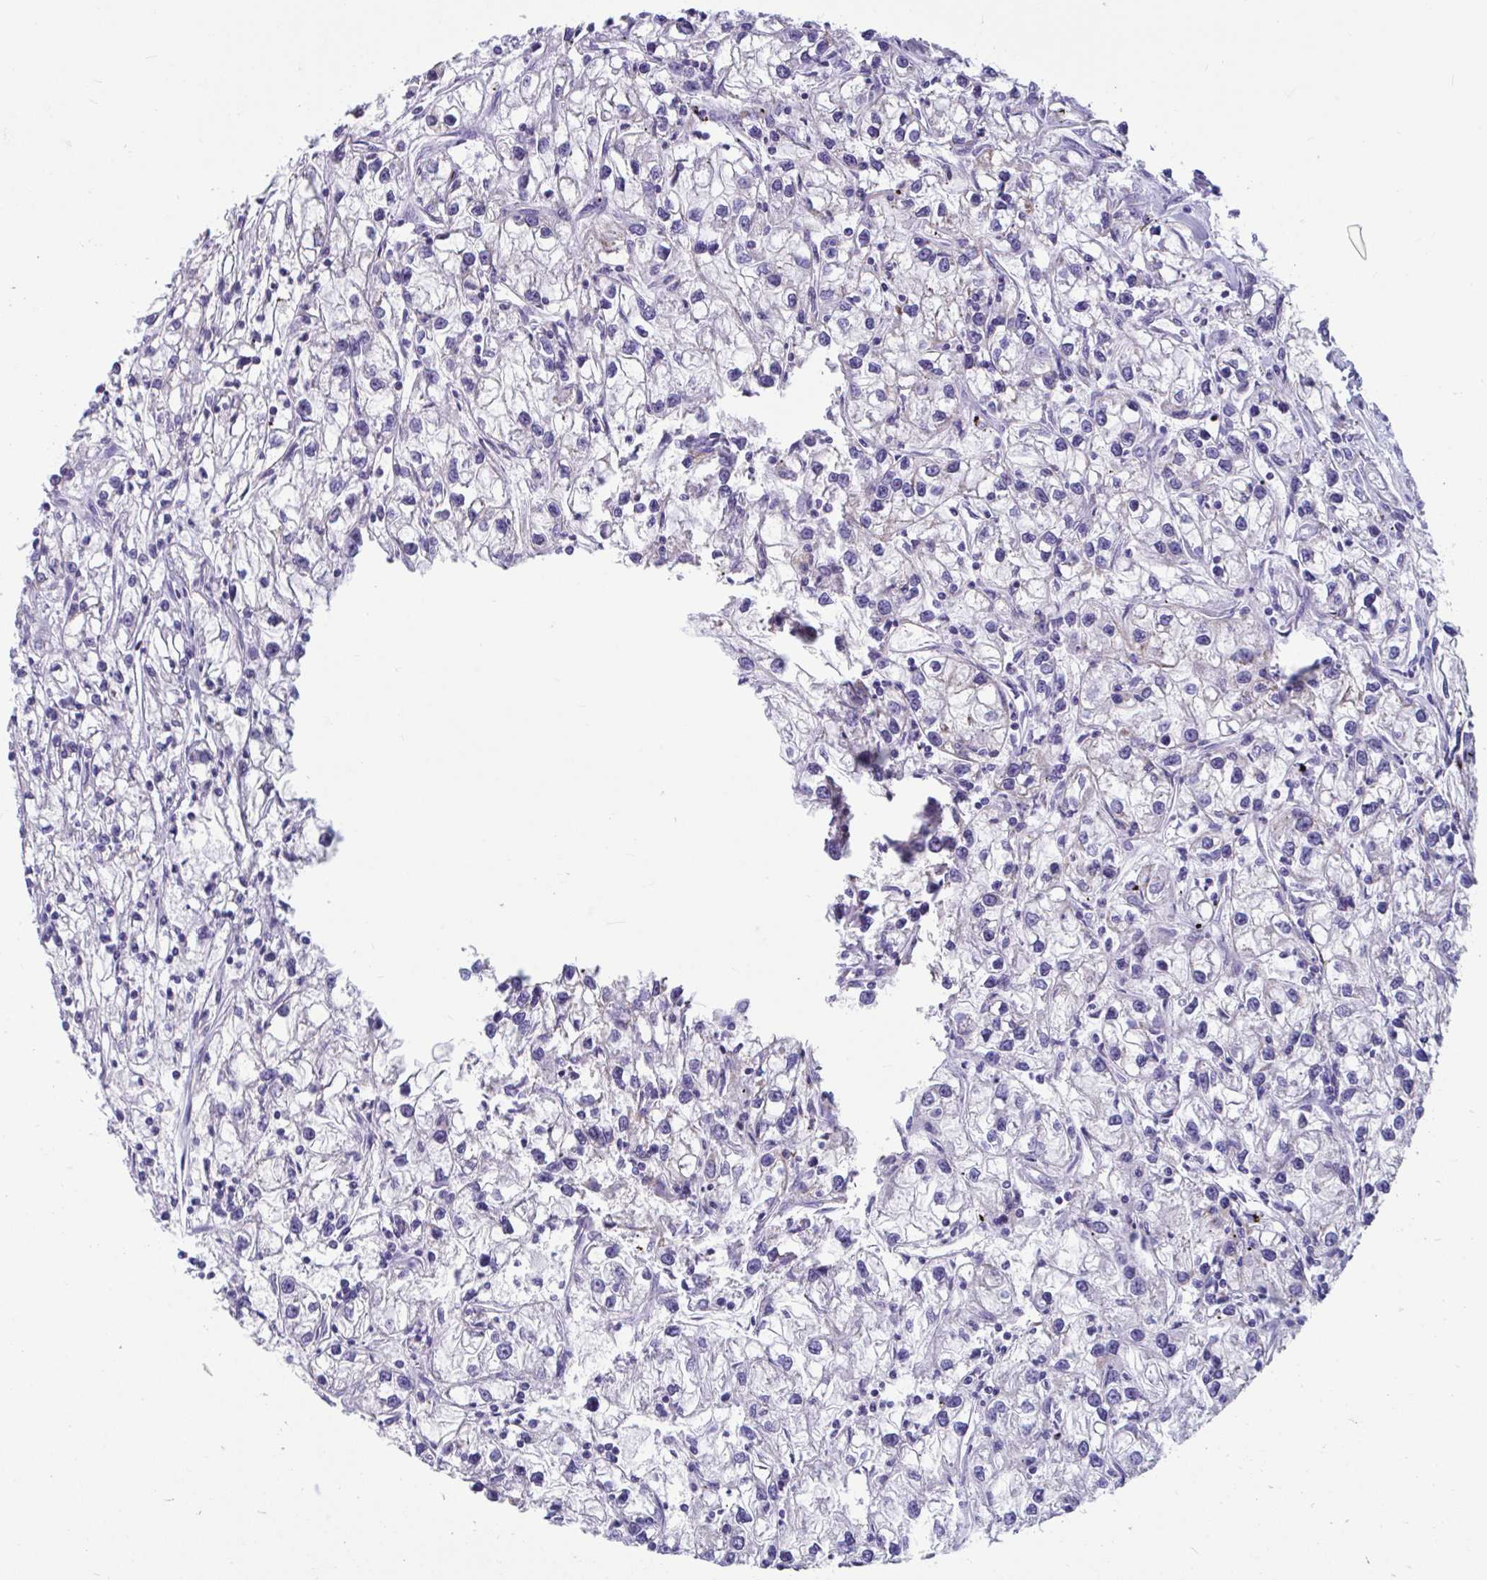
{"staining": {"intensity": "negative", "quantity": "none", "location": "none"}, "tissue": "renal cancer", "cell_type": "Tumor cells", "image_type": "cancer", "snomed": [{"axis": "morphology", "description": "Adenocarcinoma, NOS"}, {"axis": "topography", "description": "Kidney"}], "caption": "Immunohistochemistry image of human renal cancer (adenocarcinoma) stained for a protein (brown), which reveals no staining in tumor cells.", "gene": "OR13A1", "patient": {"sex": "female", "age": 59}}